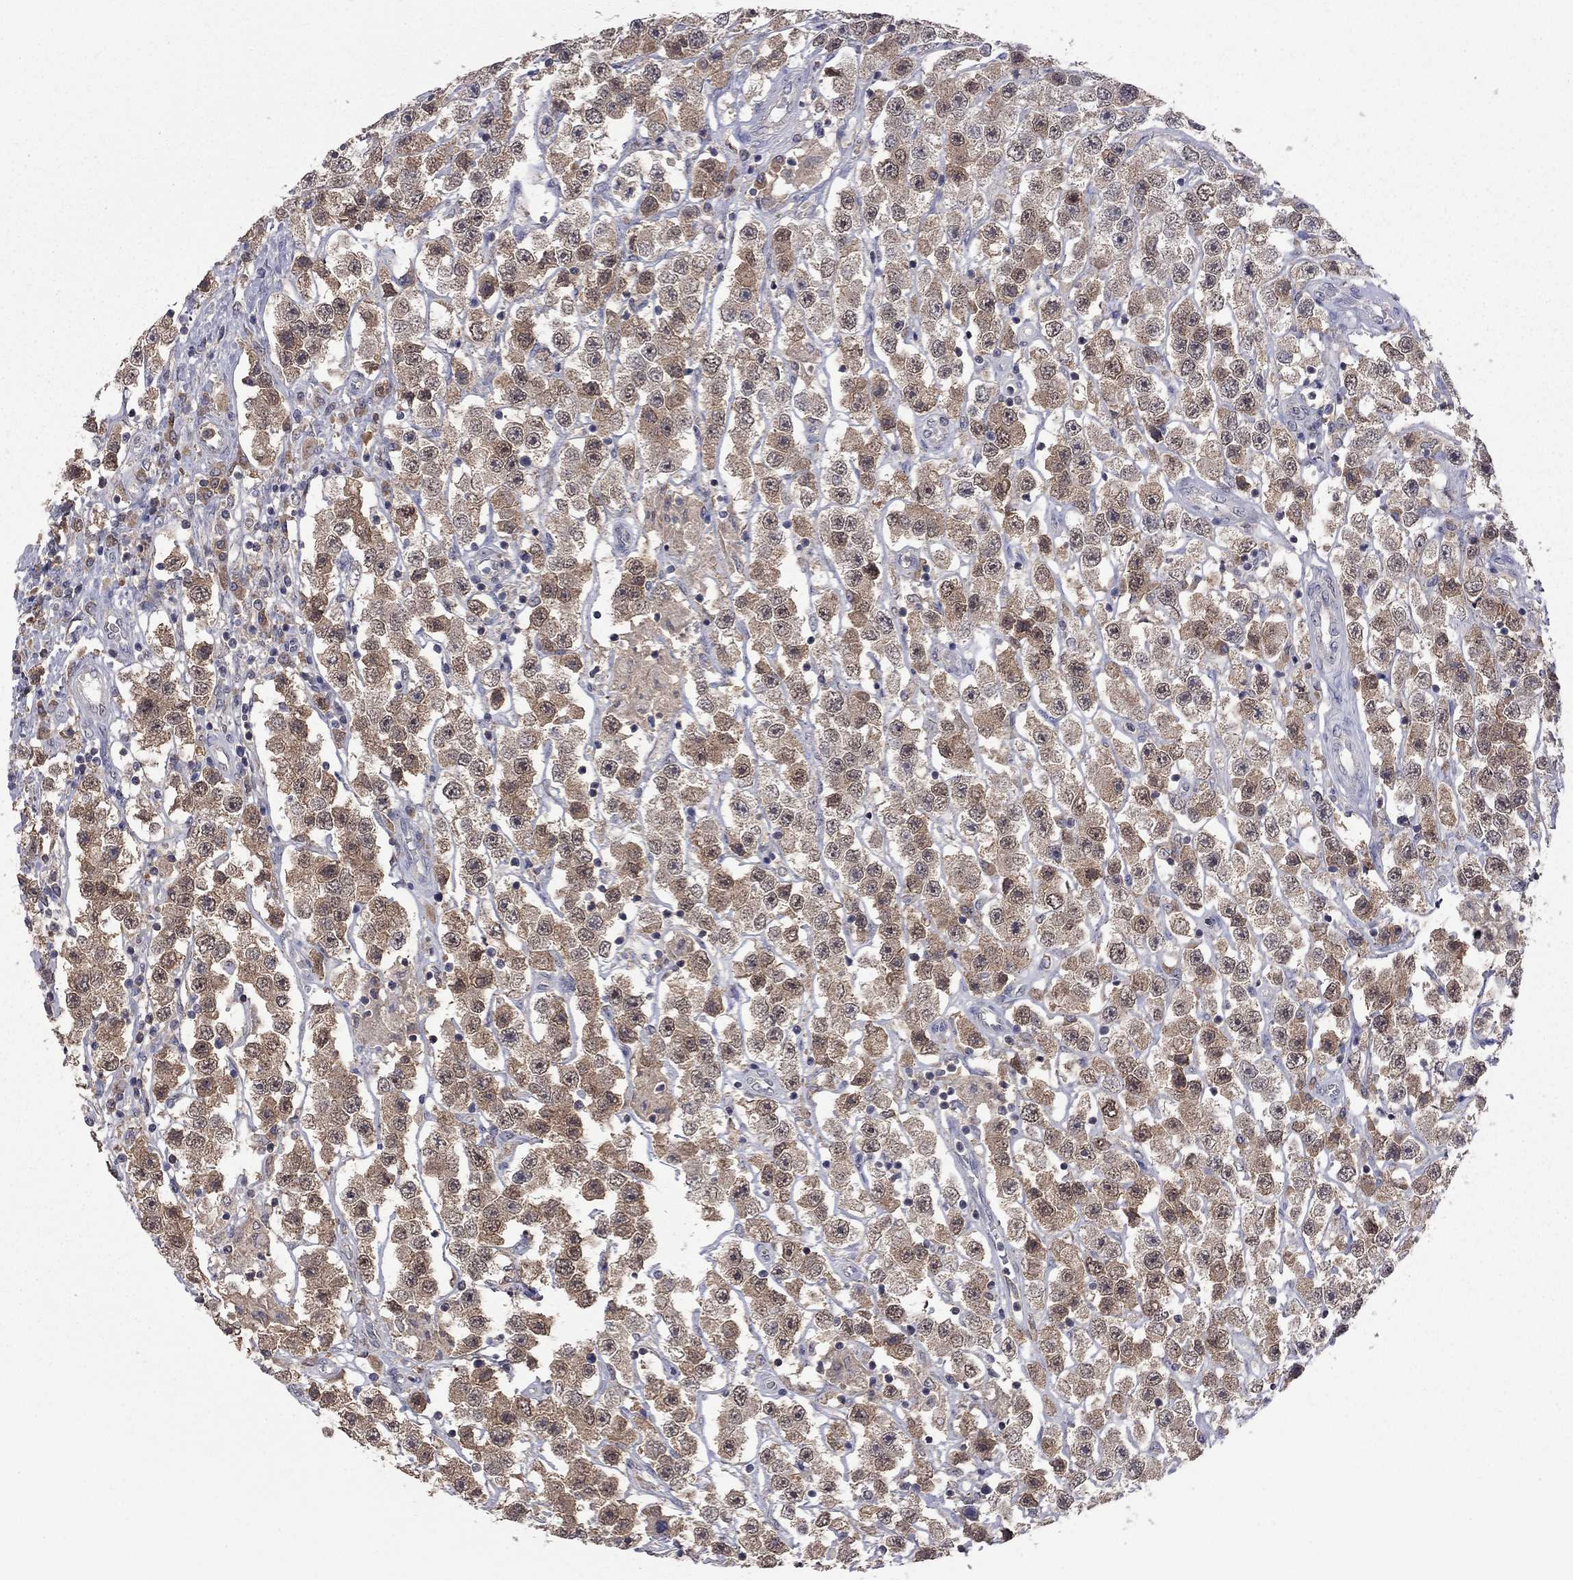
{"staining": {"intensity": "moderate", "quantity": ">75%", "location": "cytoplasmic/membranous"}, "tissue": "testis cancer", "cell_type": "Tumor cells", "image_type": "cancer", "snomed": [{"axis": "morphology", "description": "Seminoma, NOS"}, {"axis": "topography", "description": "Testis"}], "caption": "DAB immunohistochemical staining of human testis cancer exhibits moderate cytoplasmic/membranous protein expression in approximately >75% of tumor cells.", "gene": "HTR6", "patient": {"sex": "male", "age": 45}}